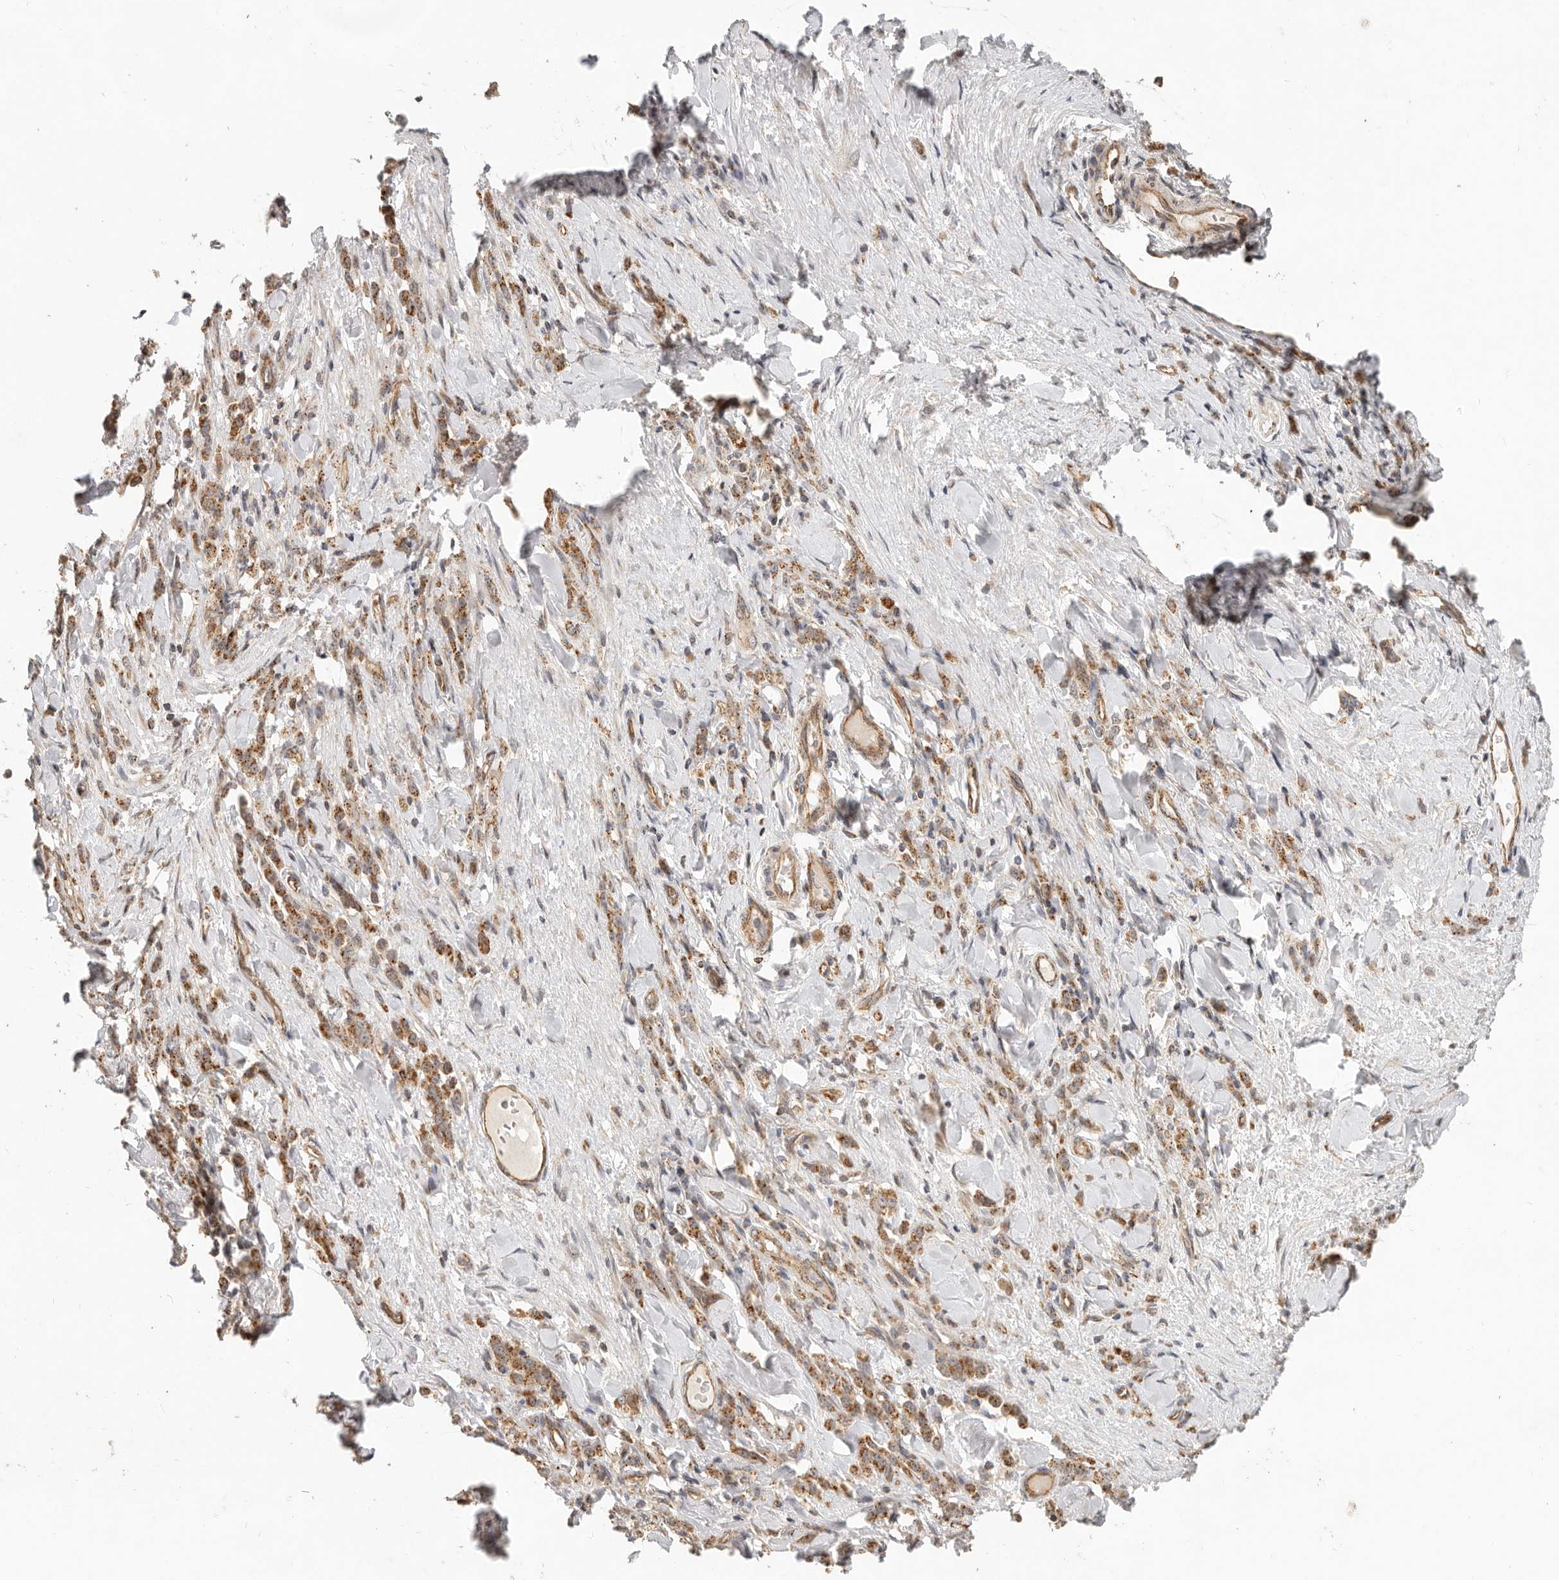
{"staining": {"intensity": "moderate", "quantity": ">75%", "location": "cytoplasmic/membranous"}, "tissue": "stomach cancer", "cell_type": "Tumor cells", "image_type": "cancer", "snomed": [{"axis": "morphology", "description": "Normal tissue, NOS"}, {"axis": "morphology", "description": "Adenocarcinoma, NOS"}, {"axis": "topography", "description": "Stomach"}], "caption": "Immunohistochemistry image of neoplastic tissue: stomach adenocarcinoma stained using immunohistochemistry (IHC) reveals medium levels of moderate protein expression localized specifically in the cytoplasmic/membranous of tumor cells, appearing as a cytoplasmic/membranous brown color.", "gene": "USP49", "patient": {"sex": "male", "age": 82}}